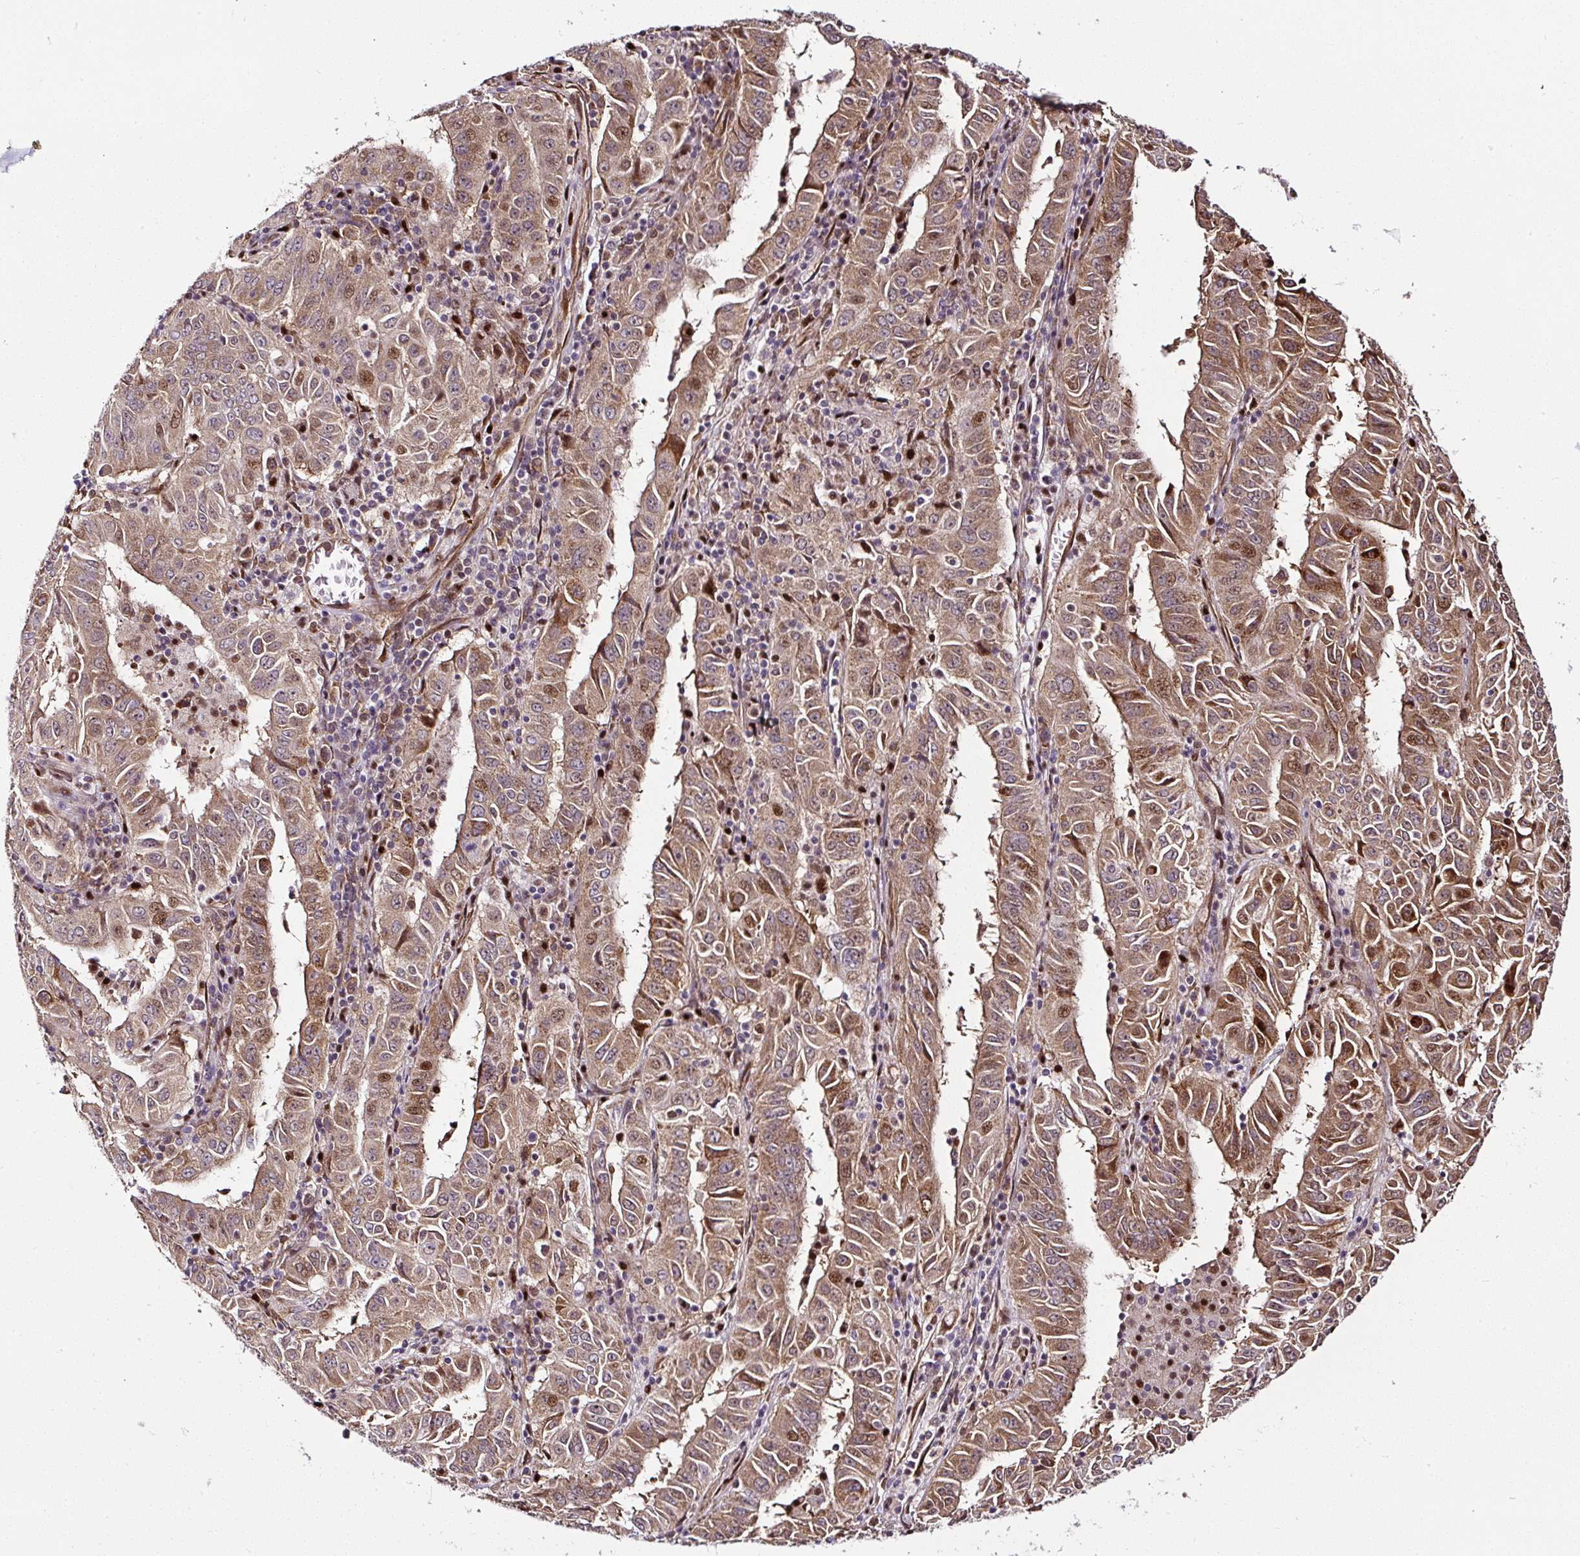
{"staining": {"intensity": "moderate", "quantity": ">75%", "location": "cytoplasmic/membranous,nuclear"}, "tissue": "pancreatic cancer", "cell_type": "Tumor cells", "image_type": "cancer", "snomed": [{"axis": "morphology", "description": "Adenocarcinoma, NOS"}, {"axis": "topography", "description": "Pancreas"}], "caption": "Immunohistochemistry (IHC) image of human pancreatic cancer stained for a protein (brown), which demonstrates medium levels of moderate cytoplasmic/membranous and nuclear expression in approximately >75% of tumor cells.", "gene": "KDM4E", "patient": {"sex": "male", "age": 63}}